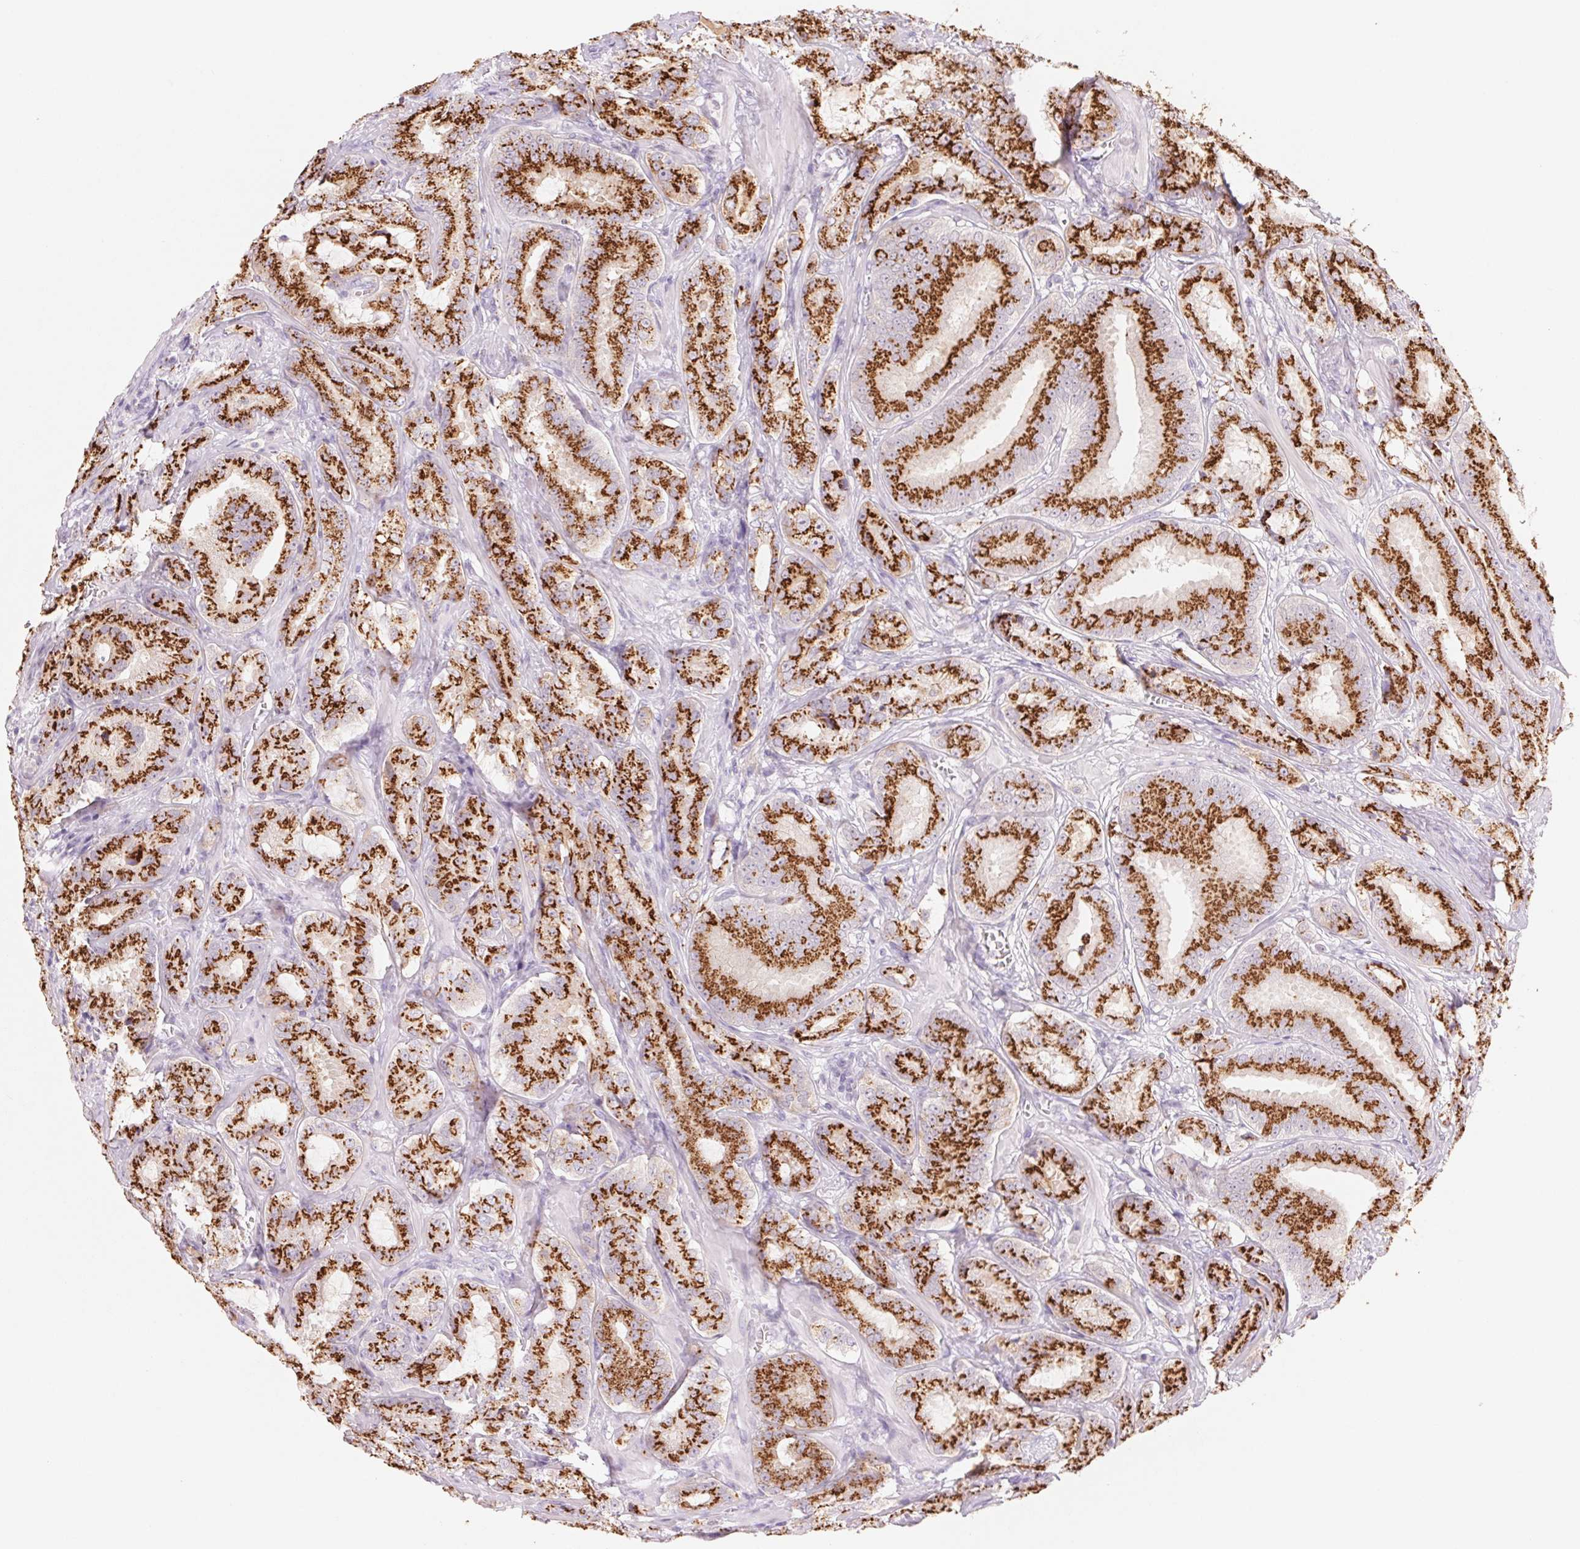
{"staining": {"intensity": "strong", "quantity": ">75%", "location": "cytoplasmic/membranous"}, "tissue": "prostate cancer", "cell_type": "Tumor cells", "image_type": "cancer", "snomed": [{"axis": "morphology", "description": "Adenocarcinoma, High grade"}, {"axis": "topography", "description": "Prostate"}], "caption": "The immunohistochemical stain labels strong cytoplasmic/membranous expression in tumor cells of prostate cancer tissue. (brown staining indicates protein expression, while blue staining denotes nuclei).", "gene": "GALNT7", "patient": {"sex": "male", "age": 64}}